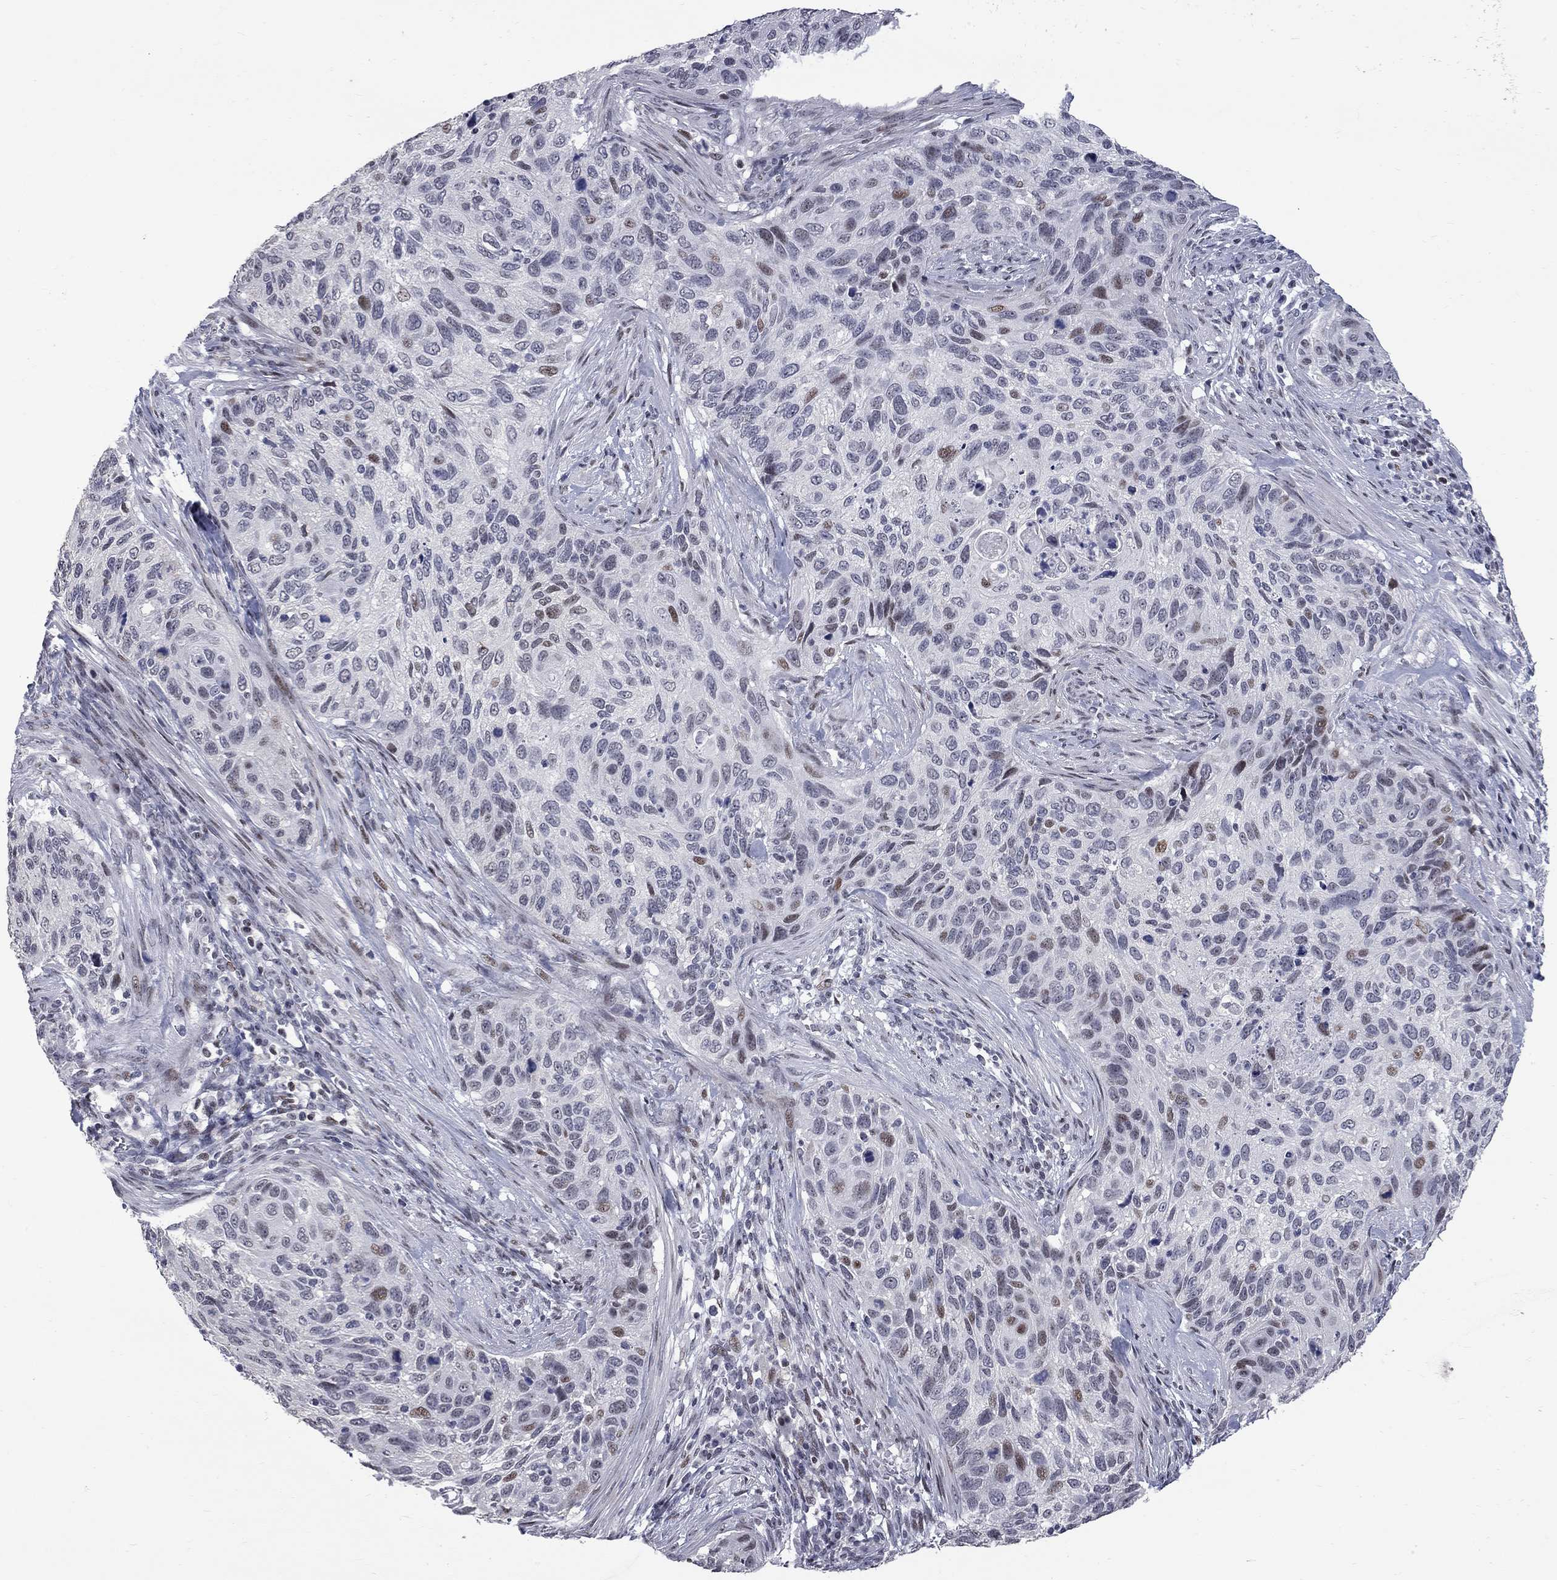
{"staining": {"intensity": "moderate", "quantity": "<25%", "location": "nuclear"}, "tissue": "cervical cancer", "cell_type": "Tumor cells", "image_type": "cancer", "snomed": [{"axis": "morphology", "description": "Squamous cell carcinoma, NOS"}, {"axis": "topography", "description": "Cervix"}], "caption": "A low amount of moderate nuclear positivity is identified in approximately <25% of tumor cells in cervical squamous cell carcinoma tissue.", "gene": "ZNF154", "patient": {"sex": "female", "age": 70}}